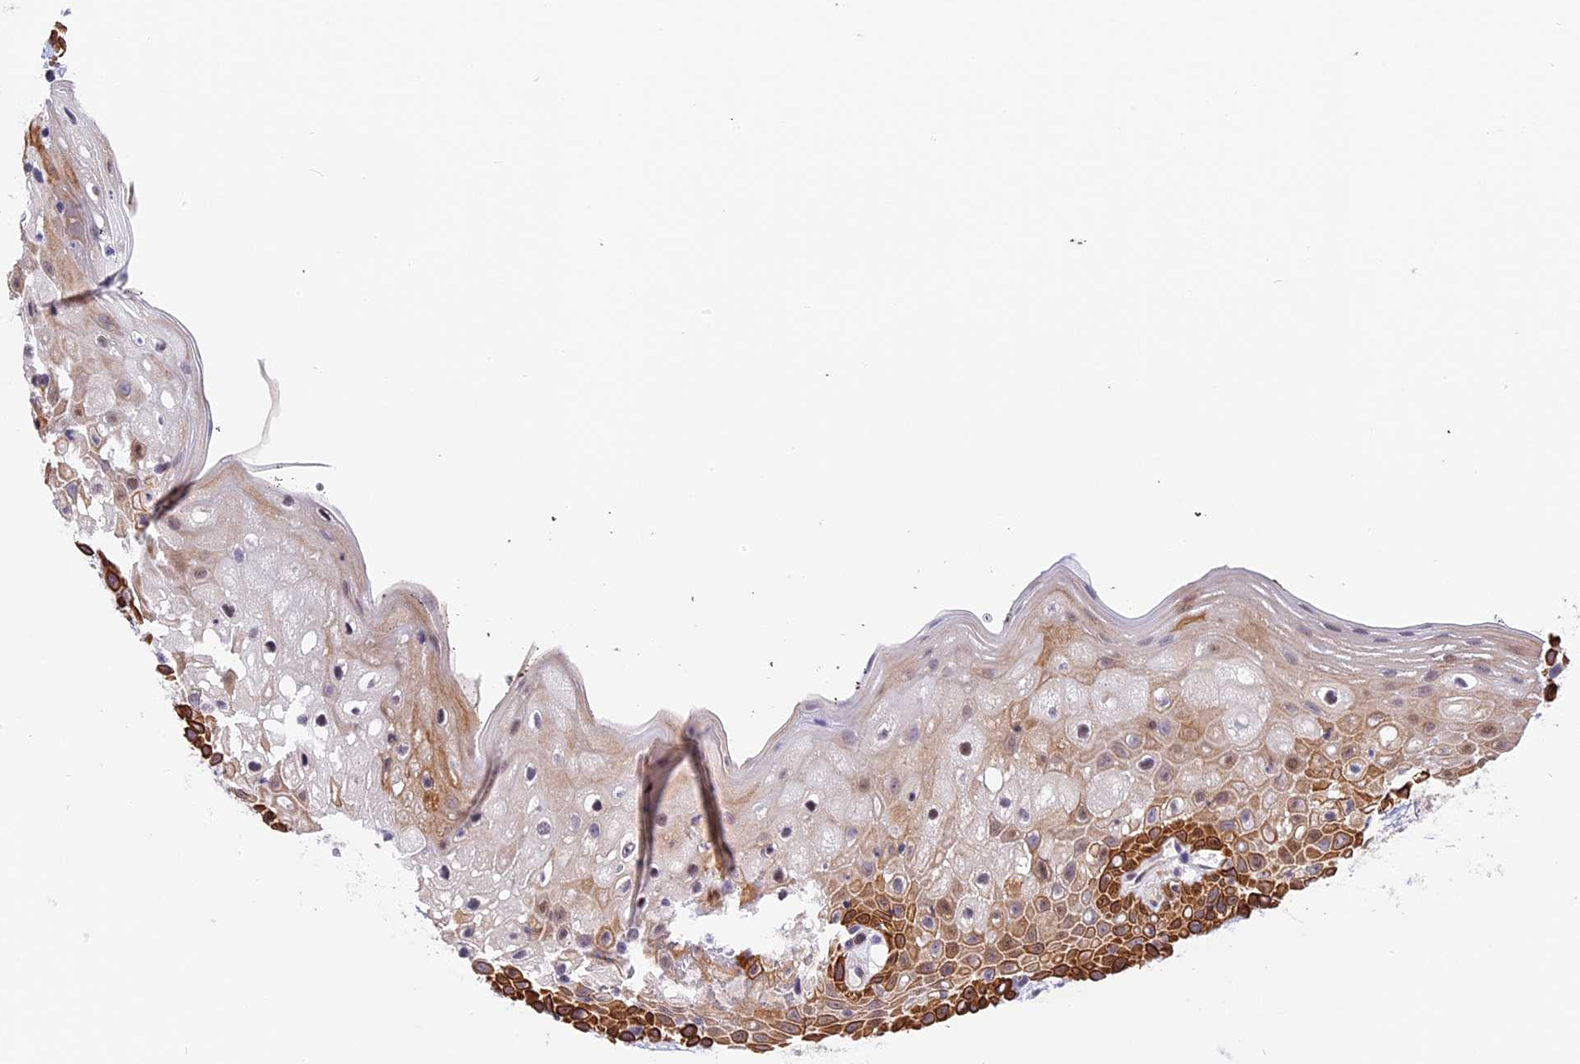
{"staining": {"intensity": "strong", "quantity": "25%-75%", "location": "cytoplasmic/membranous"}, "tissue": "oral mucosa", "cell_type": "Squamous epithelial cells", "image_type": "normal", "snomed": [{"axis": "morphology", "description": "Normal tissue, NOS"}, {"axis": "topography", "description": "Oral tissue"}], "caption": "Immunohistochemistry (DAB (3,3'-diaminobenzidine)) staining of benign oral mucosa shows strong cytoplasmic/membranous protein staining in about 25%-75% of squamous epithelial cells.", "gene": "MIDN", "patient": {"sex": "male", "age": 74}}